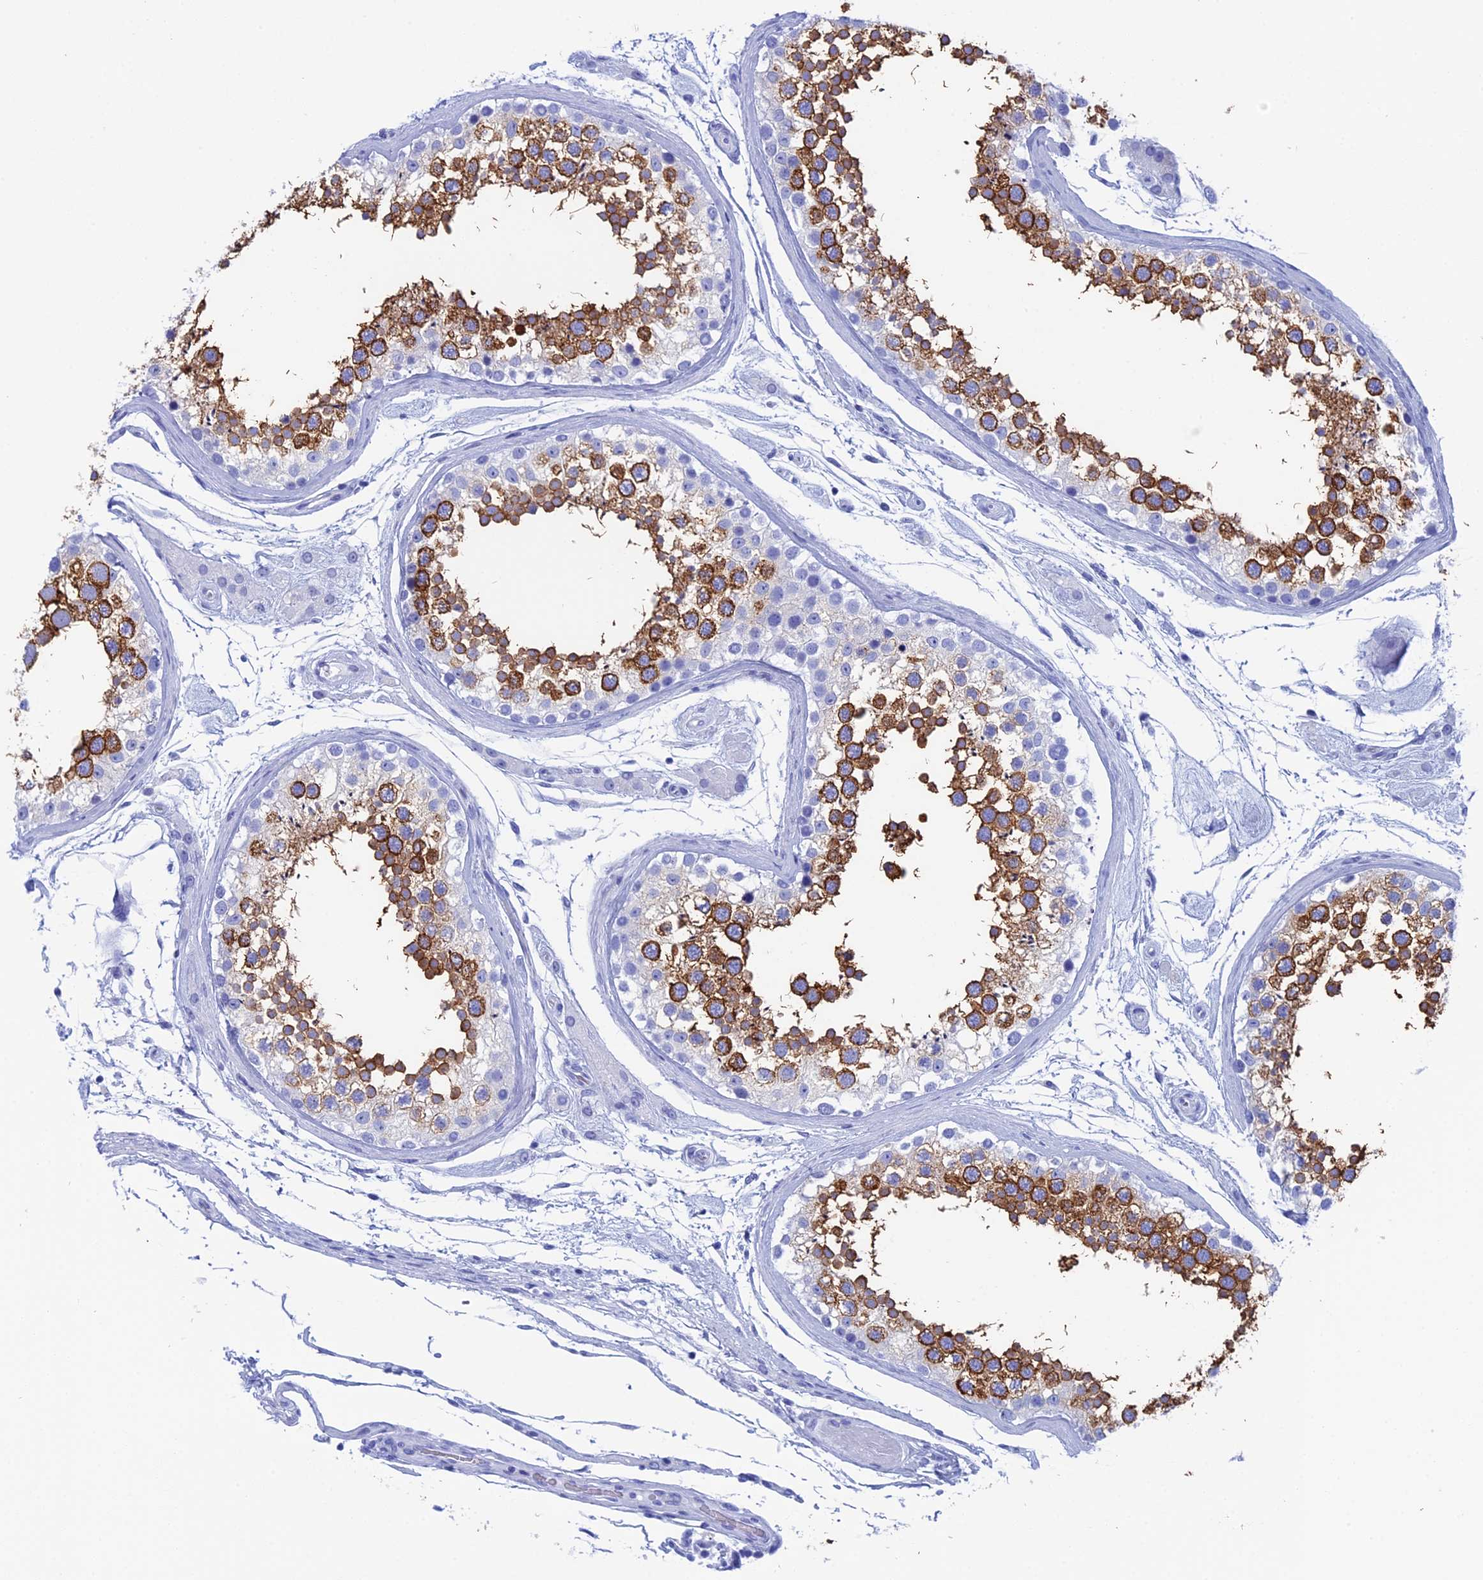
{"staining": {"intensity": "strong", "quantity": "25%-75%", "location": "cytoplasmic/membranous"}, "tissue": "testis", "cell_type": "Cells in seminiferous ducts", "image_type": "normal", "snomed": [{"axis": "morphology", "description": "Normal tissue, NOS"}, {"axis": "topography", "description": "Testis"}], "caption": "Immunohistochemistry (IHC) (DAB (3,3'-diaminobenzidine)) staining of benign testis exhibits strong cytoplasmic/membranous protein positivity in approximately 25%-75% of cells in seminiferous ducts. (Brightfield microscopy of DAB IHC at high magnification).", "gene": "TEX101", "patient": {"sex": "male", "age": 46}}